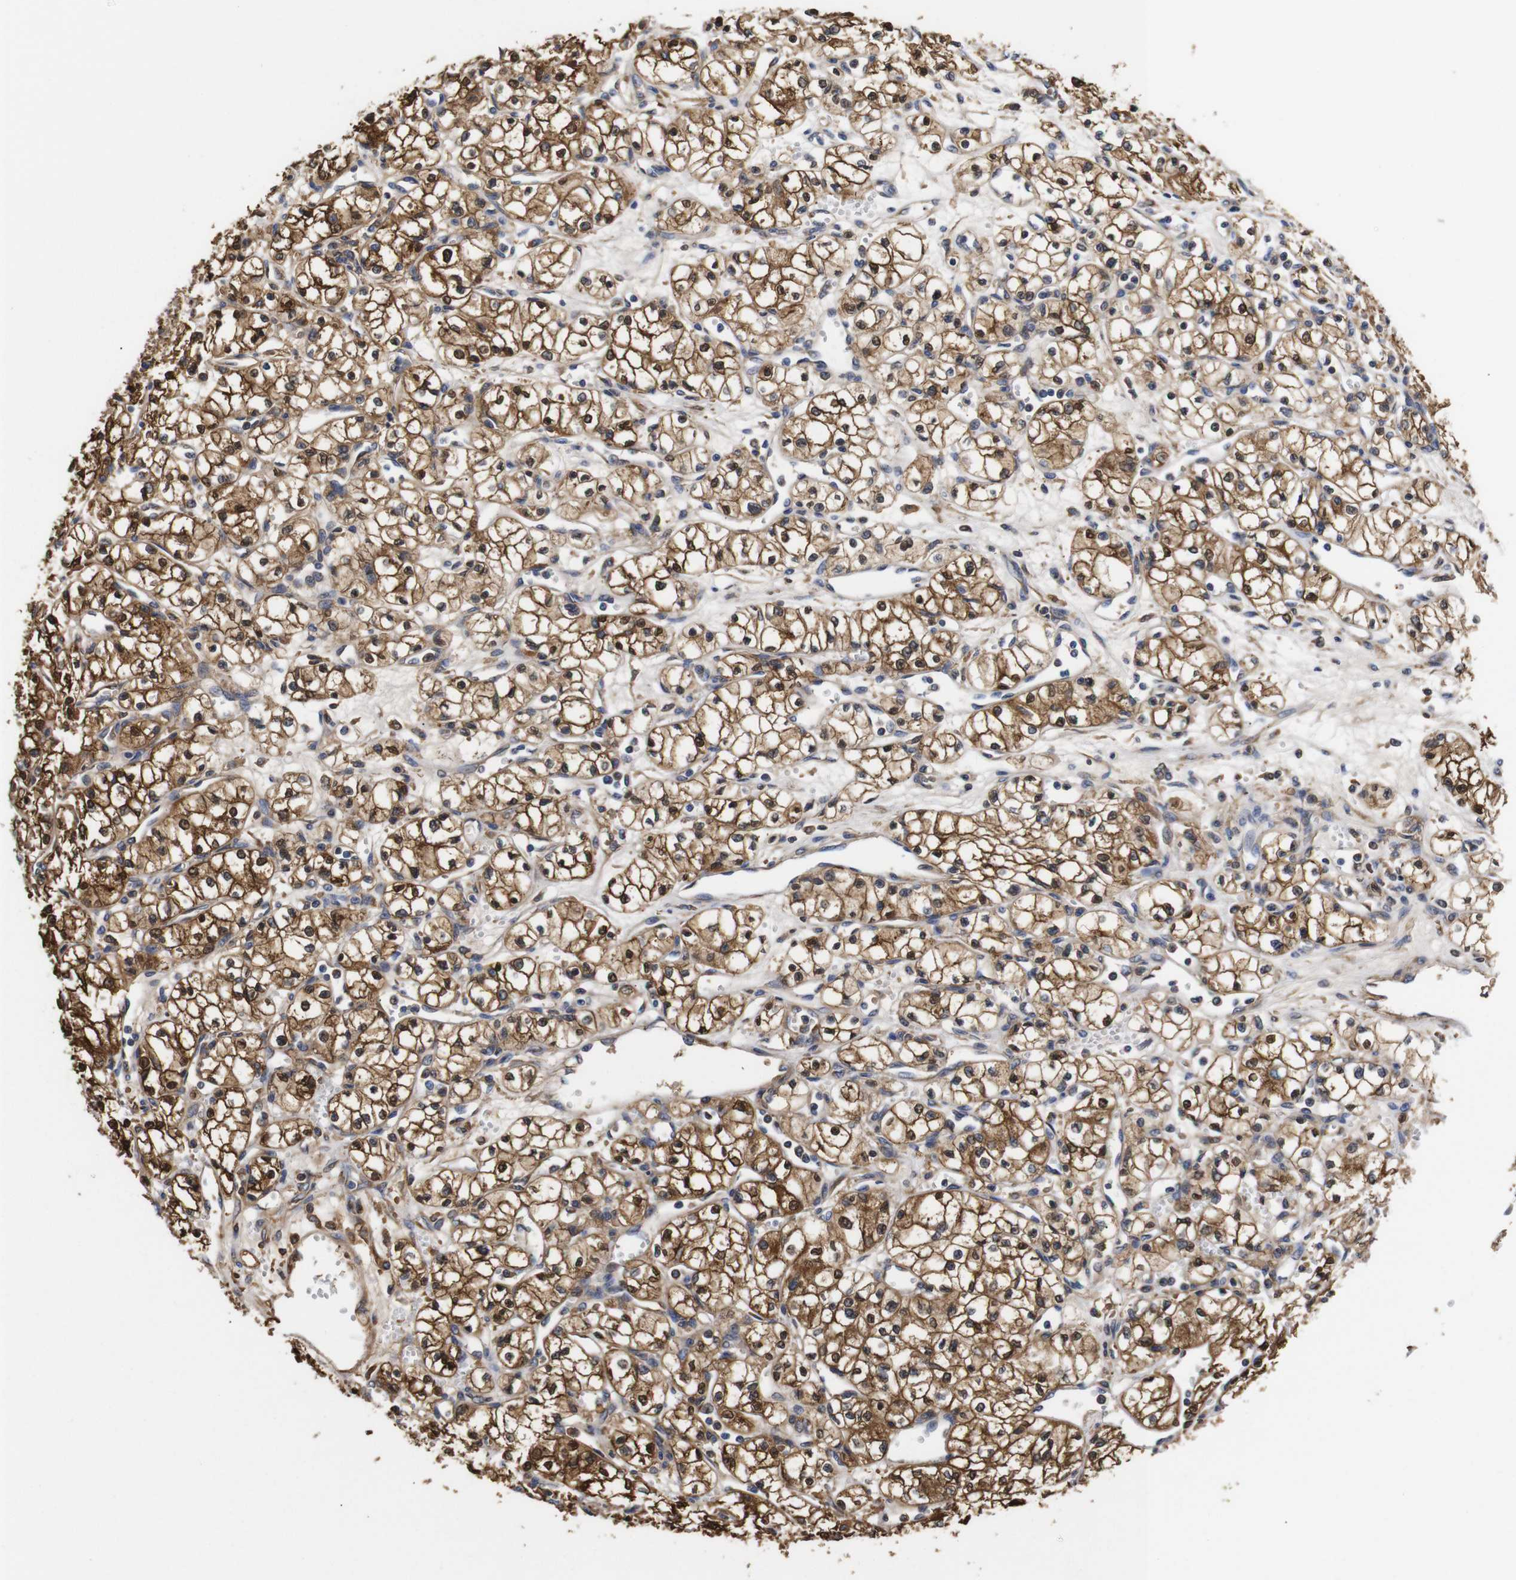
{"staining": {"intensity": "strong", "quantity": ">75%", "location": "cytoplasmic/membranous,nuclear"}, "tissue": "renal cancer", "cell_type": "Tumor cells", "image_type": "cancer", "snomed": [{"axis": "morphology", "description": "Normal tissue, NOS"}, {"axis": "morphology", "description": "Adenocarcinoma, NOS"}, {"axis": "topography", "description": "Kidney"}], "caption": "Renal adenocarcinoma was stained to show a protein in brown. There is high levels of strong cytoplasmic/membranous and nuclear expression in approximately >75% of tumor cells. (DAB IHC with brightfield microscopy, high magnification).", "gene": "LRRCC1", "patient": {"sex": "male", "age": 59}}